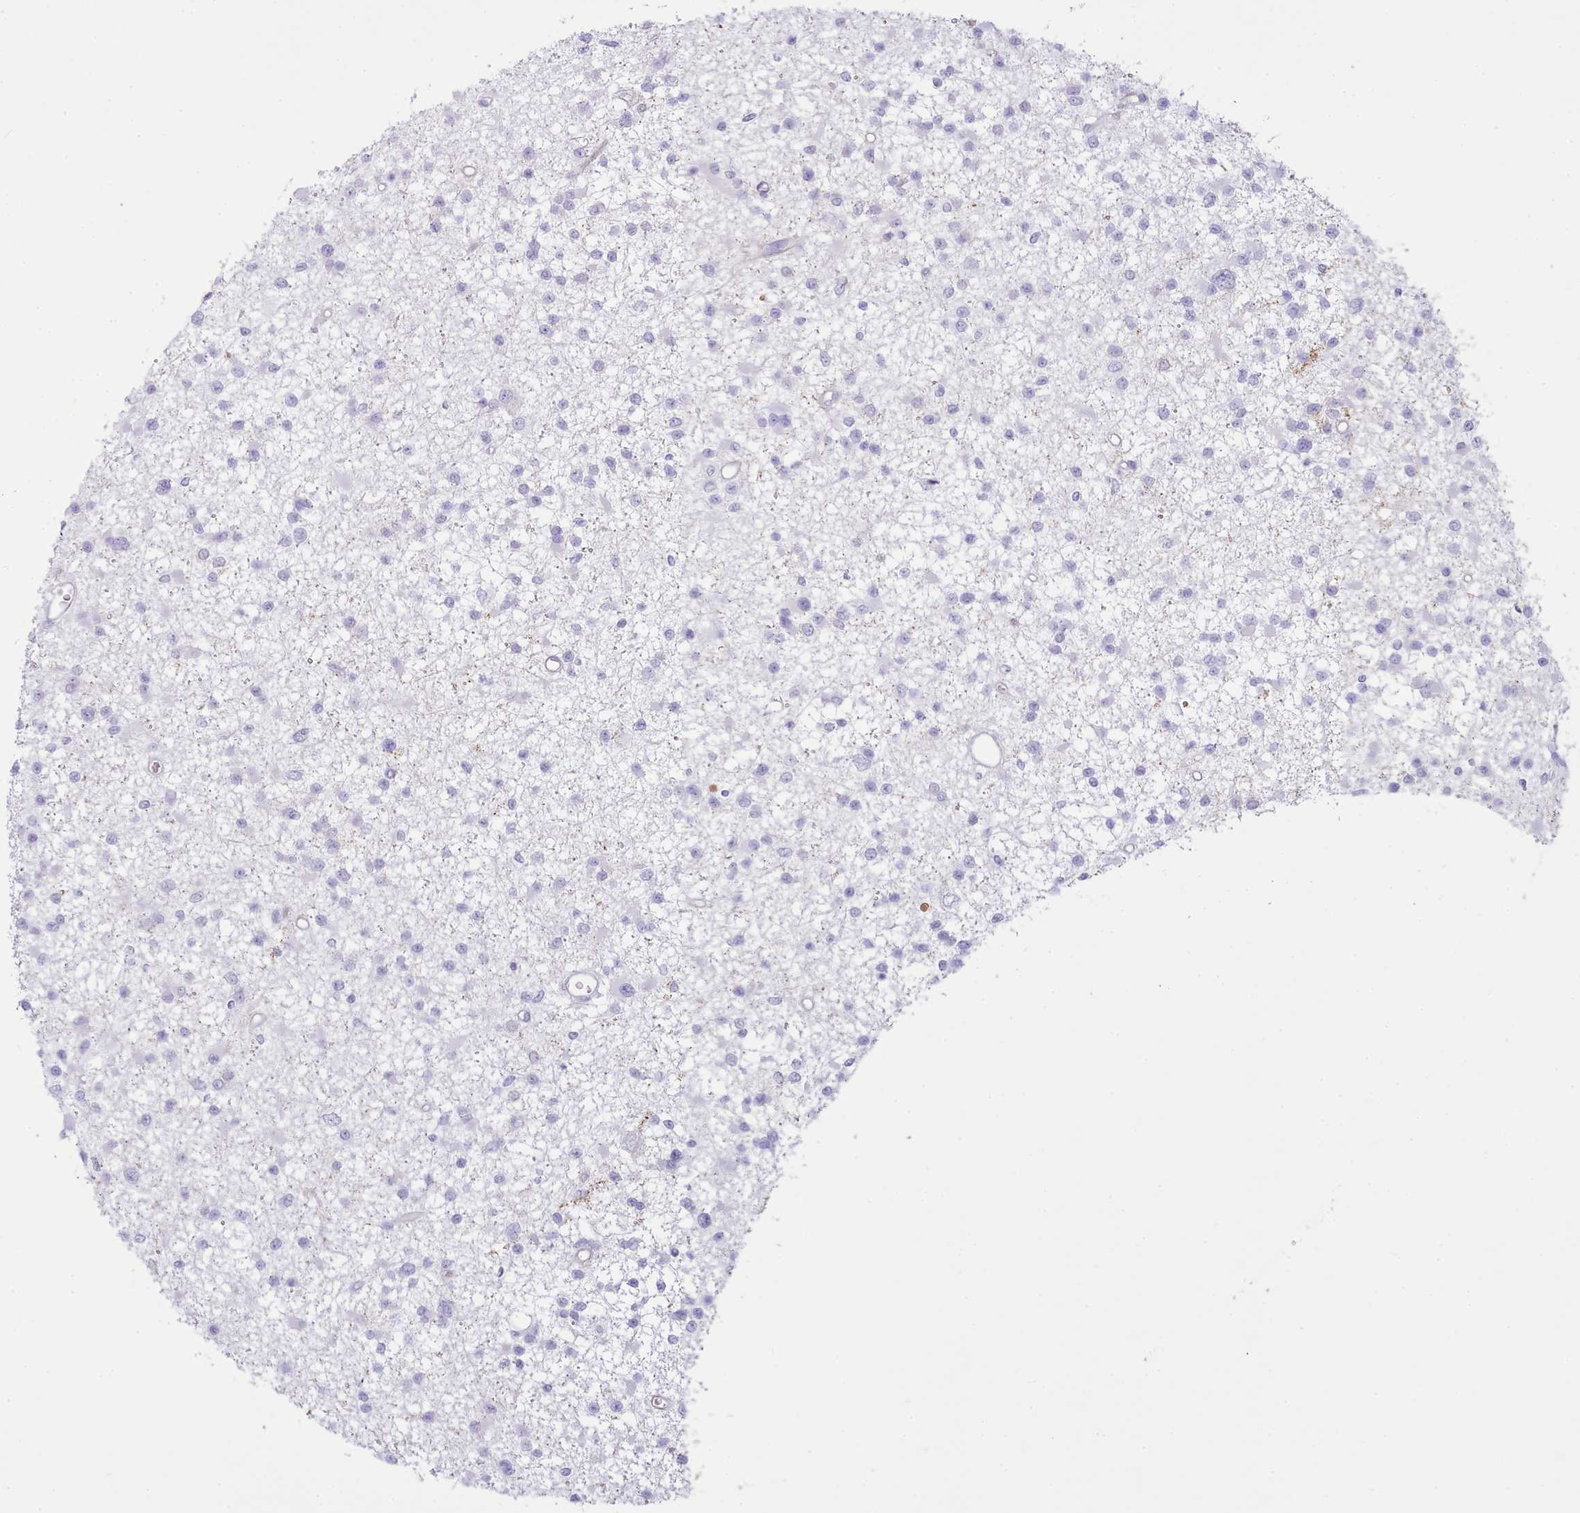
{"staining": {"intensity": "negative", "quantity": "none", "location": "none"}, "tissue": "glioma", "cell_type": "Tumor cells", "image_type": "cancer", "snomed": [{"axis": "morphology", "description": "Glioma, malignant, Low grade"}, {"axis": "topography", "description": "Brain"}], "caption": "Tumor cells are negative for protein expression in human low-grade glioma (malignant).", "gene": "MDFI", "patient": {"sex": "female", "age": 22}}